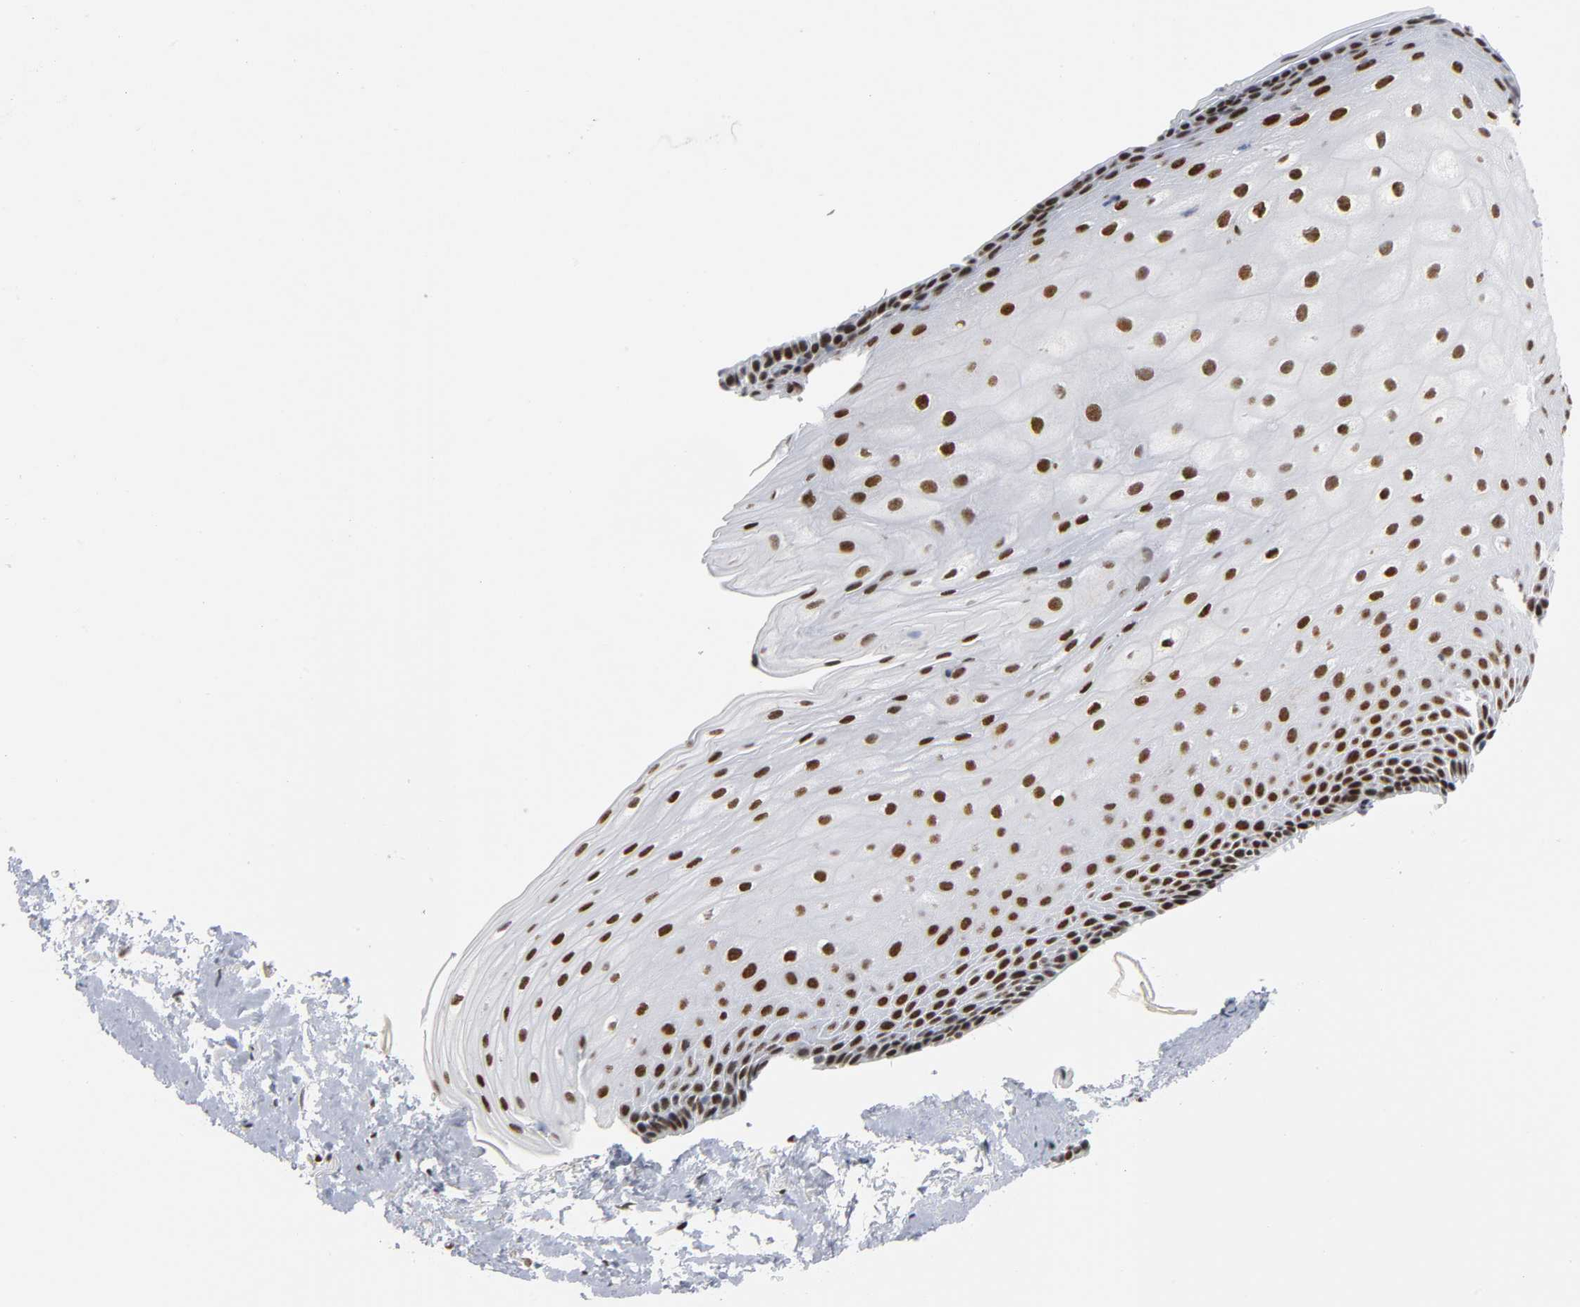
{"staining": {"intensity": "strong", "quantity": ">75%", "location": "nuclear"}, "tissue": "esophagus", "cell_type": "Squamous epithelial cells", "image_type": "normal", "snomed": [{"axis": "morphology", "description": "Normal tissue, NOS"}, {"axis": "topography", "description": "Esophagus"}], "caption": "Immunohistochemistry (IHC) of unremarkable esophagus exhibits high levels of strong nuclear positivity in about >75% of squamous epithelial cells. (Stains: DAB (3,3'-diaminobenzidine) in brown, nuclei in blue, Microscopy: brightfield microscopy at high magnification).", "gene": "CREBBP", "patient": {"sex": "female", "age": 70}}